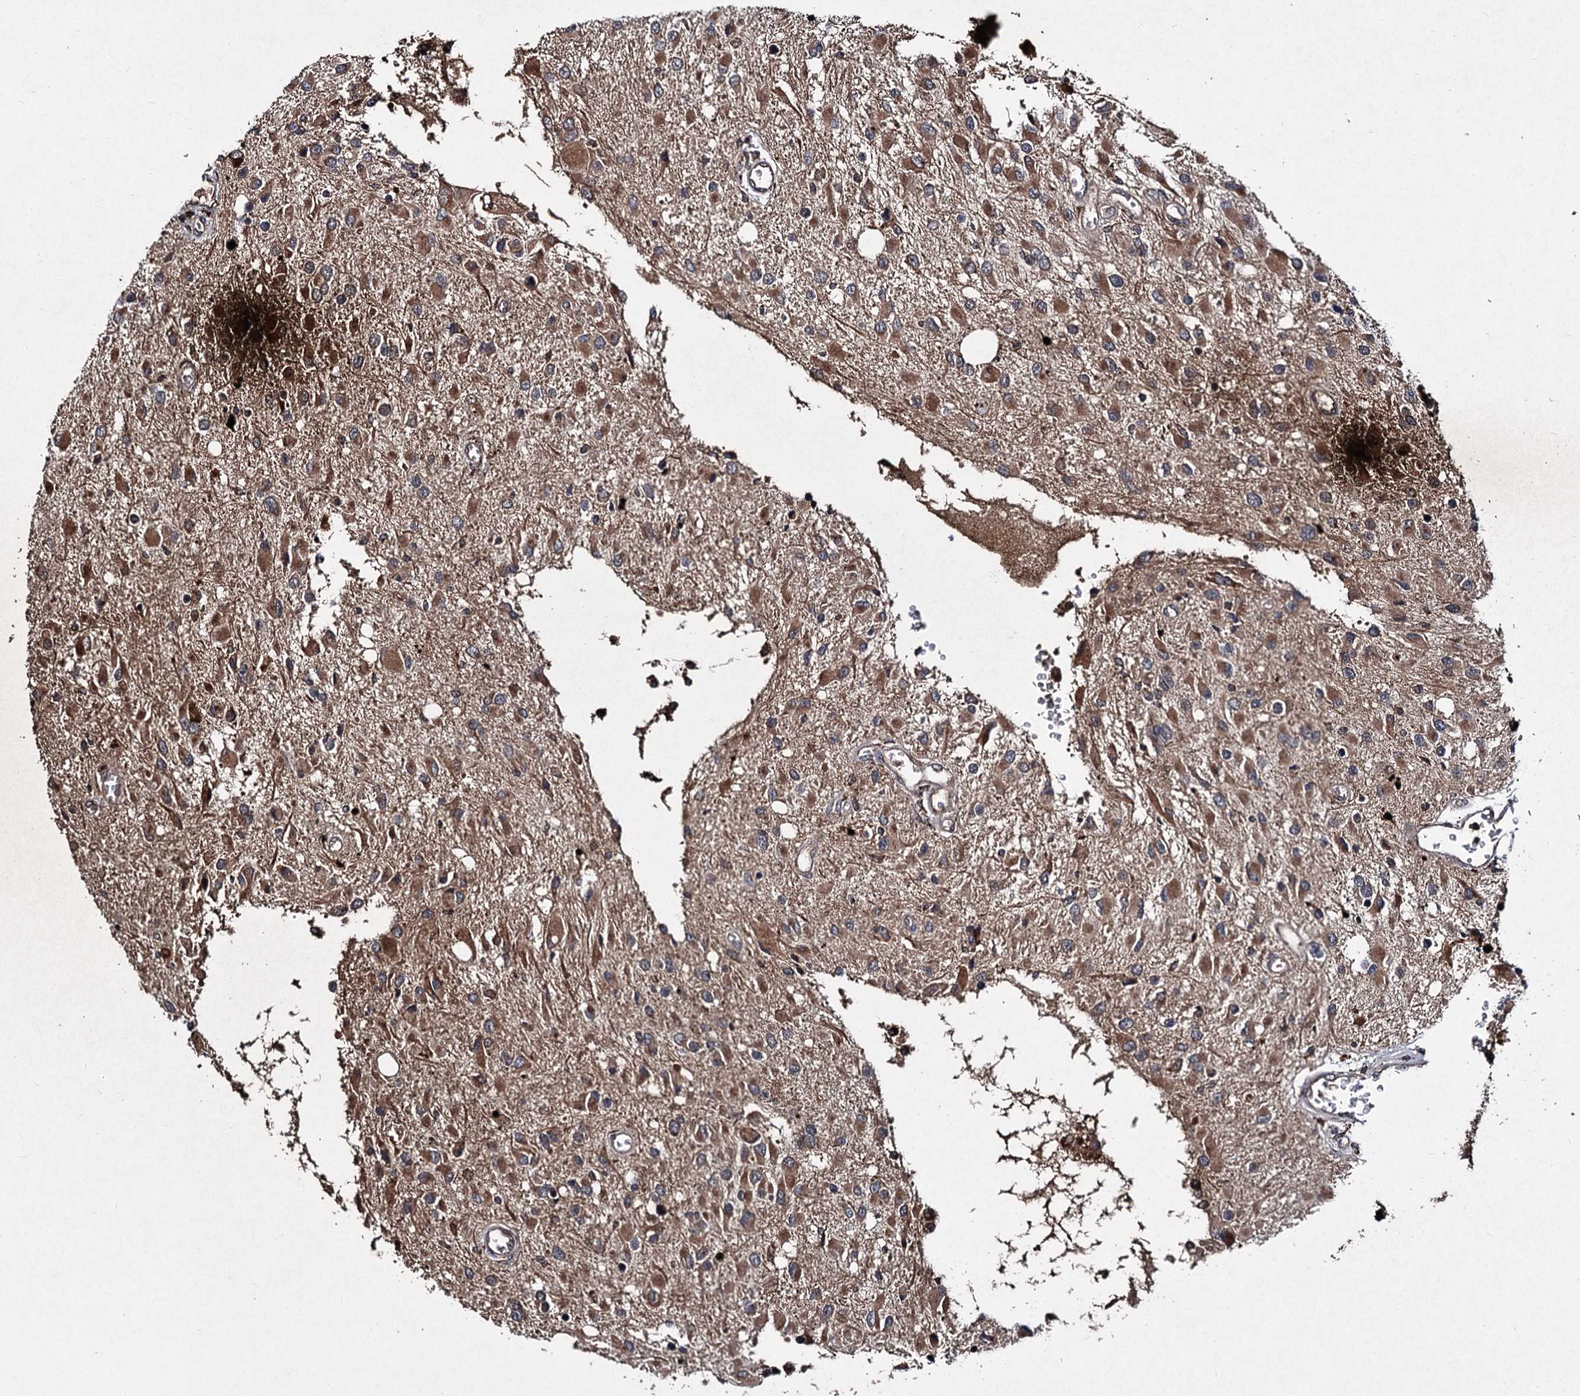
{"staining": {"intensity": "moderate", "quantity": ">75%", "location": "cytoplasmic/membranous"}, "tissue": "glioma", "cell_type": "Tumor cells", "image_type": "cancer", "snomed": [{"axis": "morphology", "description": "Glioma, malignant, High grade"}, {"axis": "topography", "description": "Brain"}], "caption": "High-grade glioma (malignant) stained with immunohistochemistry exhibits moderate cytoplasmic/membranous staining in about >75% of tumor cells.", "gene": "BCL2L2", "patient": {"sex": "male", "age": 53}}